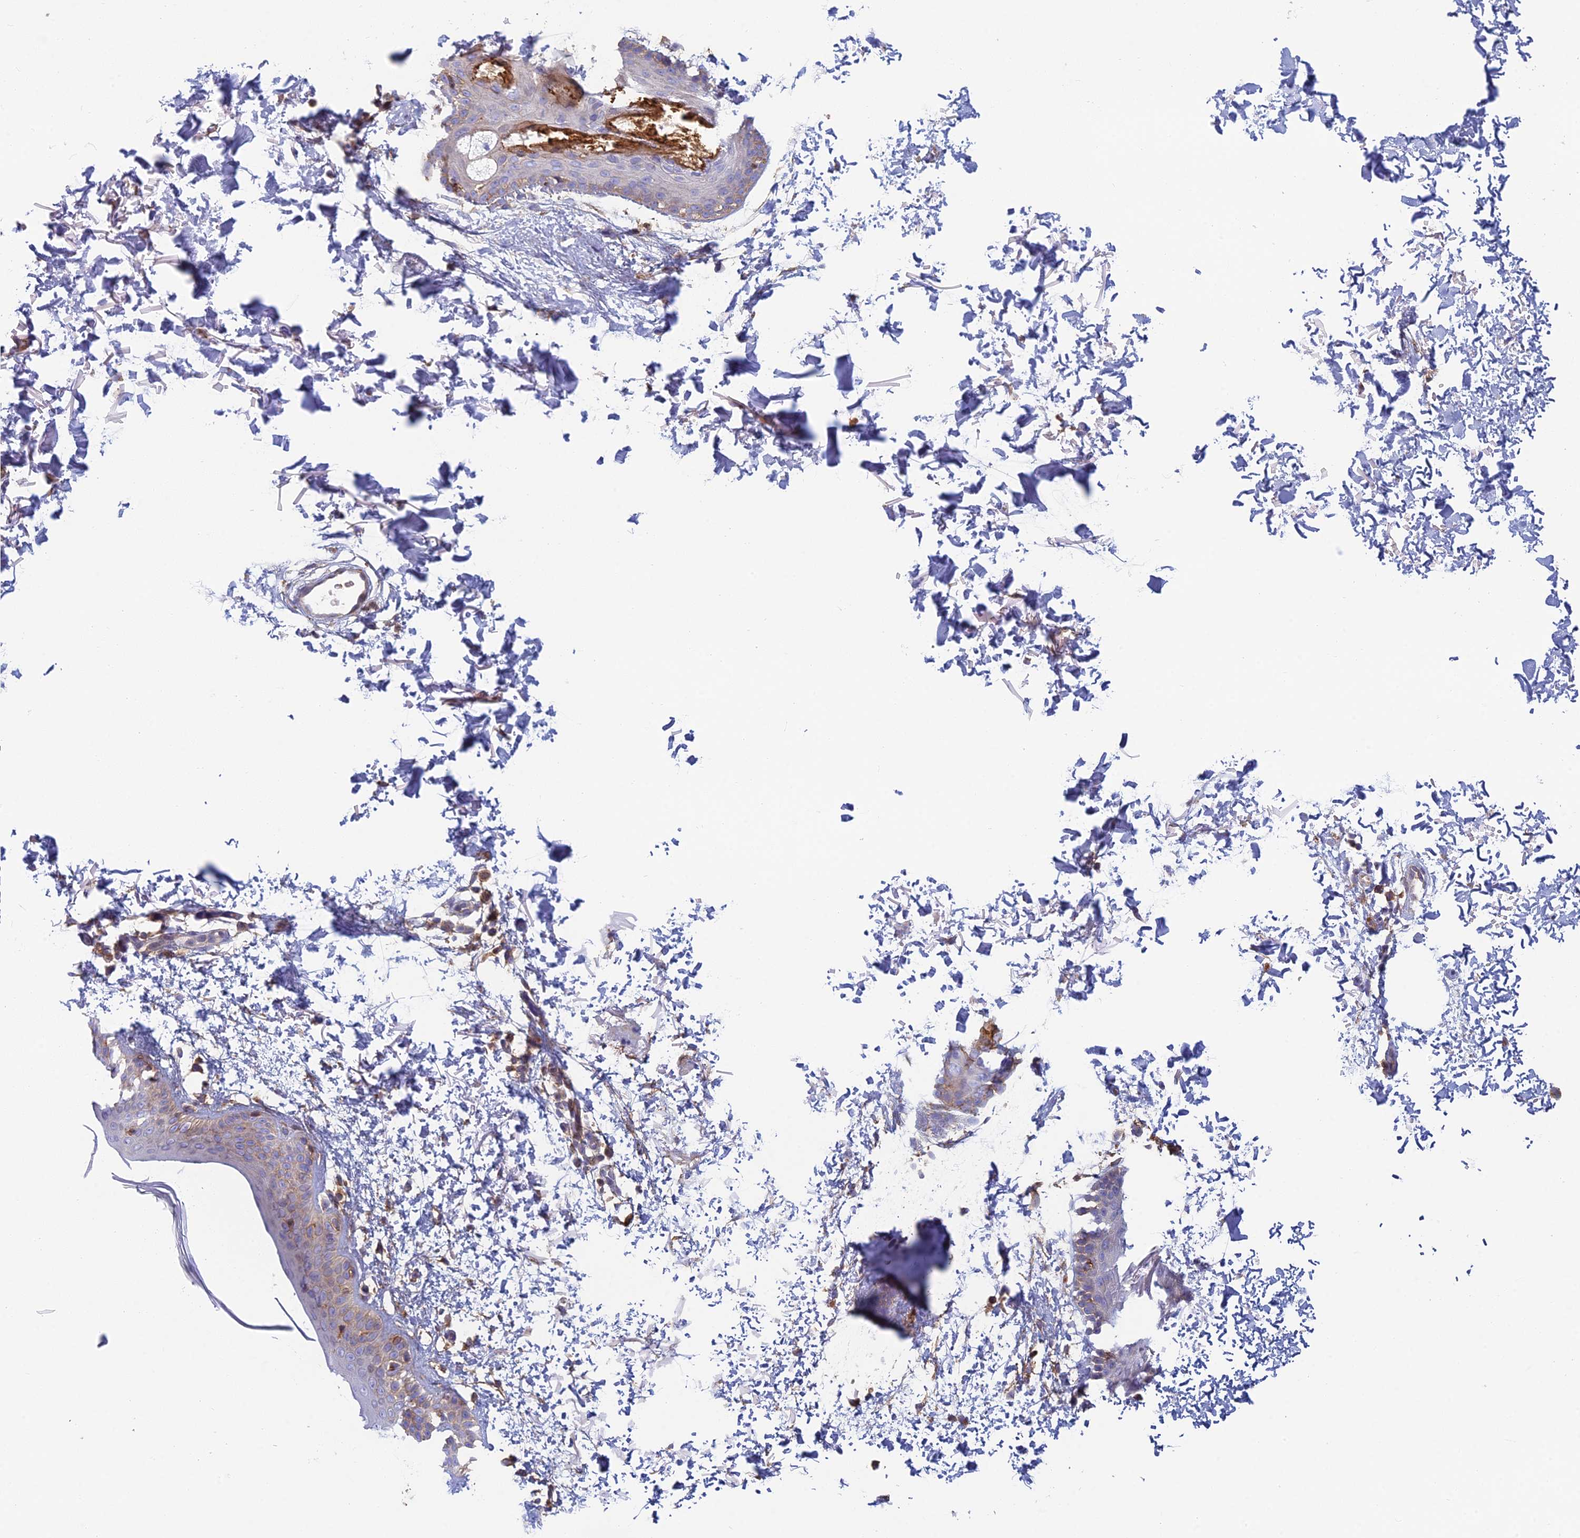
{"staining": {"intensity": "weak", "quantity": ">75%", "location": "cytoplasmic/membranous"}, "tissue": "skin", "cell_type": "Fibroblasts", "image_type": "normal", "snomed": [{"axis": "morphology", "description": "Normal tissue, NOS"}, {"axis": "topography", "description": "Skin"}], "caption": "Normal skin displays weak cytoplasmic/membranous staining in about >75% of fibroblasts, visualized by immunohistochemistry.", "gene": "IFTAP", "patient": {"sex": "male", "age": 66}}